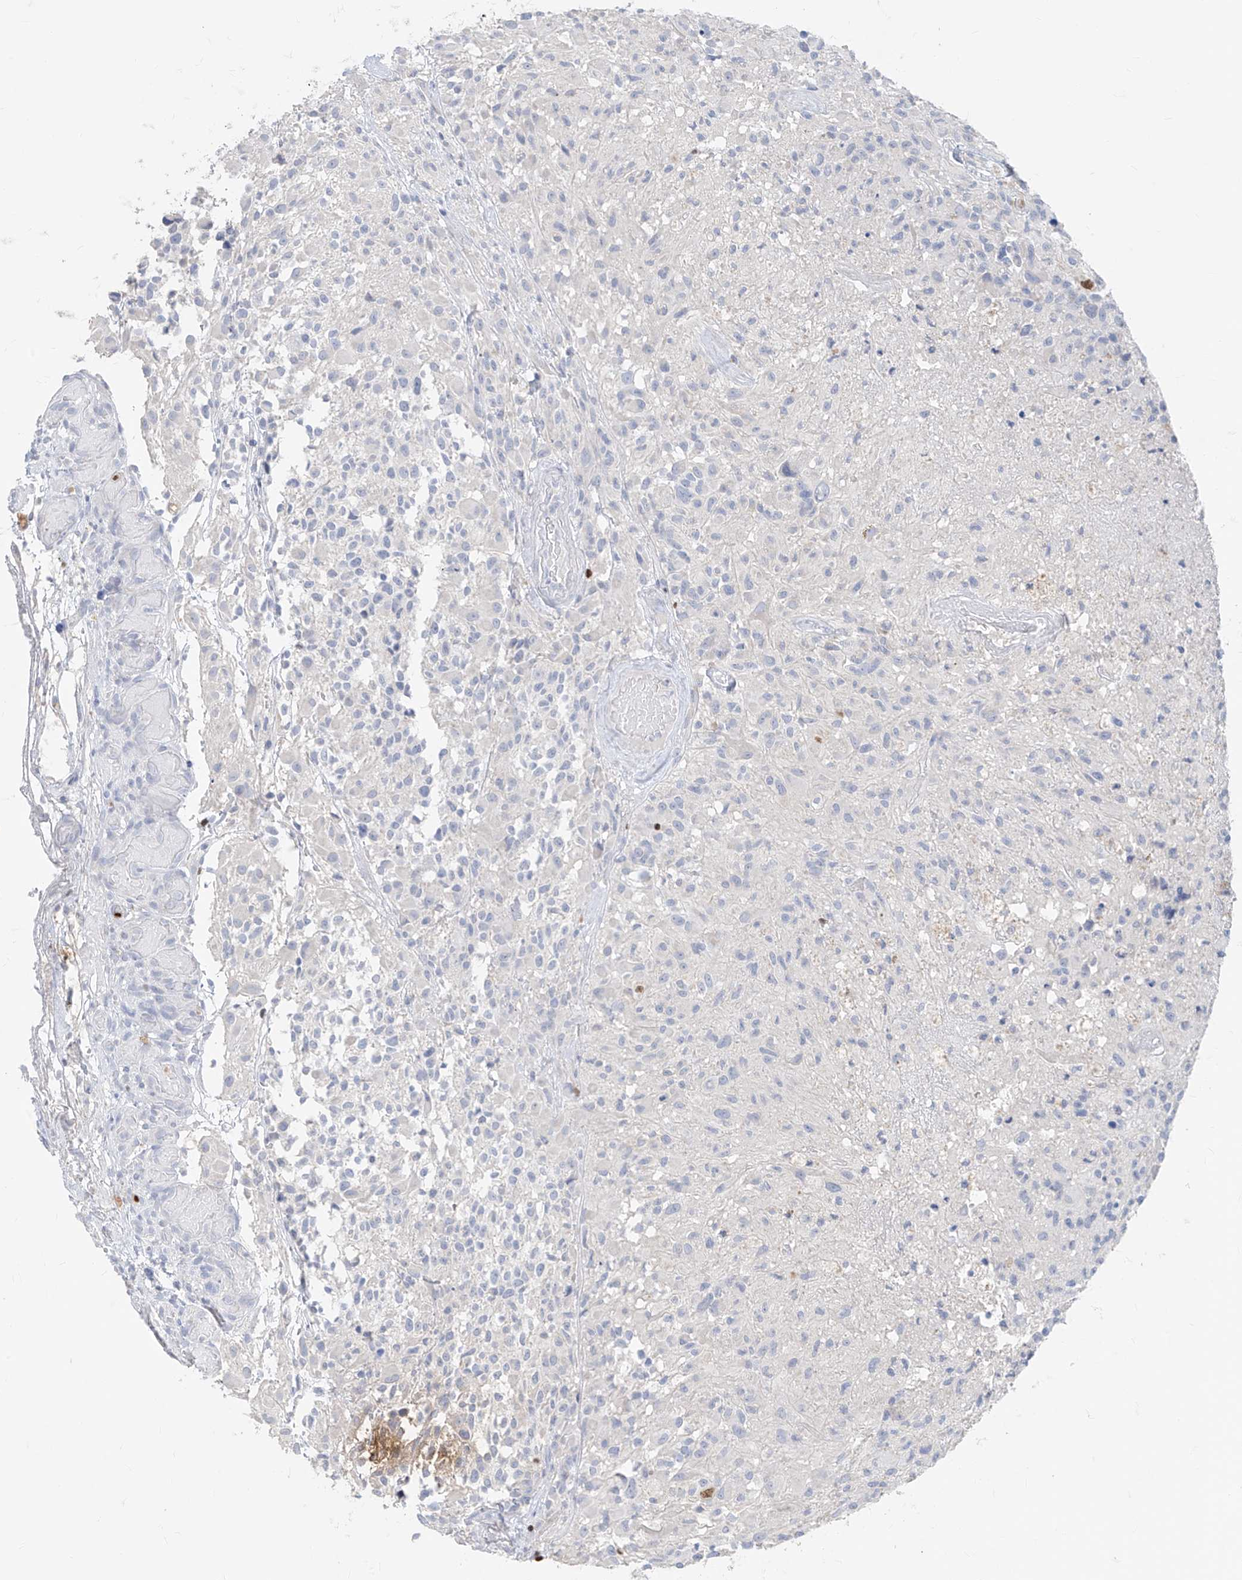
{"staining": {"intensity": "negative", "quantity": "none", "location": "none"}, "tissue": "glioma", "cell_type": "Tumor cells", "image_type": "cancer", "snomed": [{"axis": "morphology", "description": "Glioma, malignant, High grade"}, {"axis": "morphology", "description": "Glioblastoma, NOS"}, {"axis": "topography", "description": "Brain"}], "caption": "Glioma was stained to show a protein in brown. There is no significant staining in tumor cells.", "gene": "TBX21", "patient": {"sex": "male", "age": 60}}